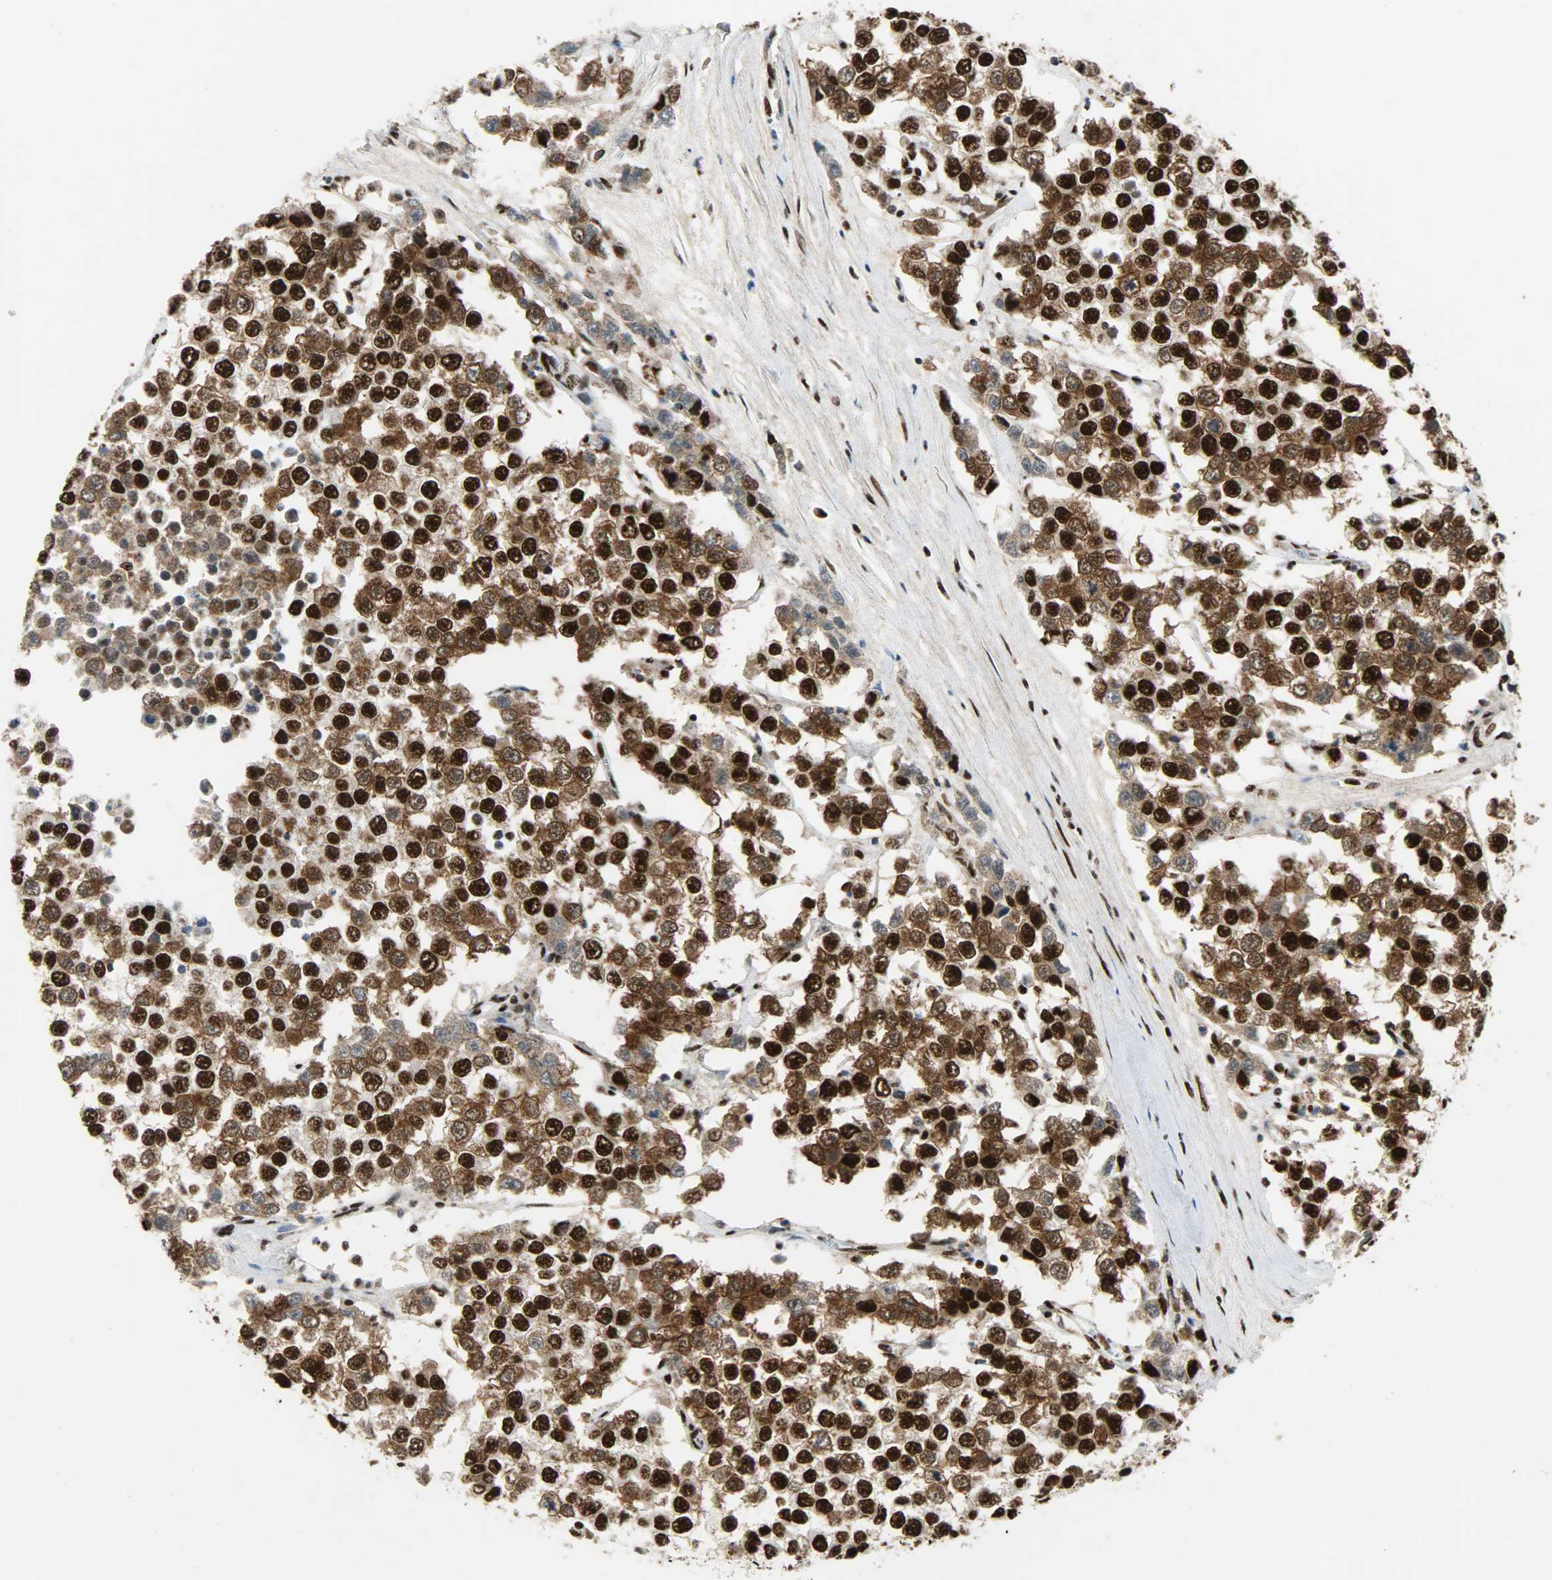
{"staining": {"intensity": "strong", "quantity": ">75%", "location": "cytoplasmic/membranous,nuclear"}, "tissue": "testis cancer", "cell_type": "Tumor cells", "image_type": "cancer", "snomed": [{"axis": "morphology", "description": "Seminoma, NOS"}, {"axis": "morphology", "description": "Carcinoma, Embryonal, NOS"}, {"axis": "topography", "description": "Testis"}], "caption": "The photomicrograph reveals immunohistochemical staining of testis cancer (seminoma). There is strong cytoplasmic/membranous and nuclear positivity is present in approximately >75% of tumor cells. (DAB IHC, brown staining for protein, blue staining for nuclei).", "gene": "SSB", "patient": {"sex": "male", "age": 52}}